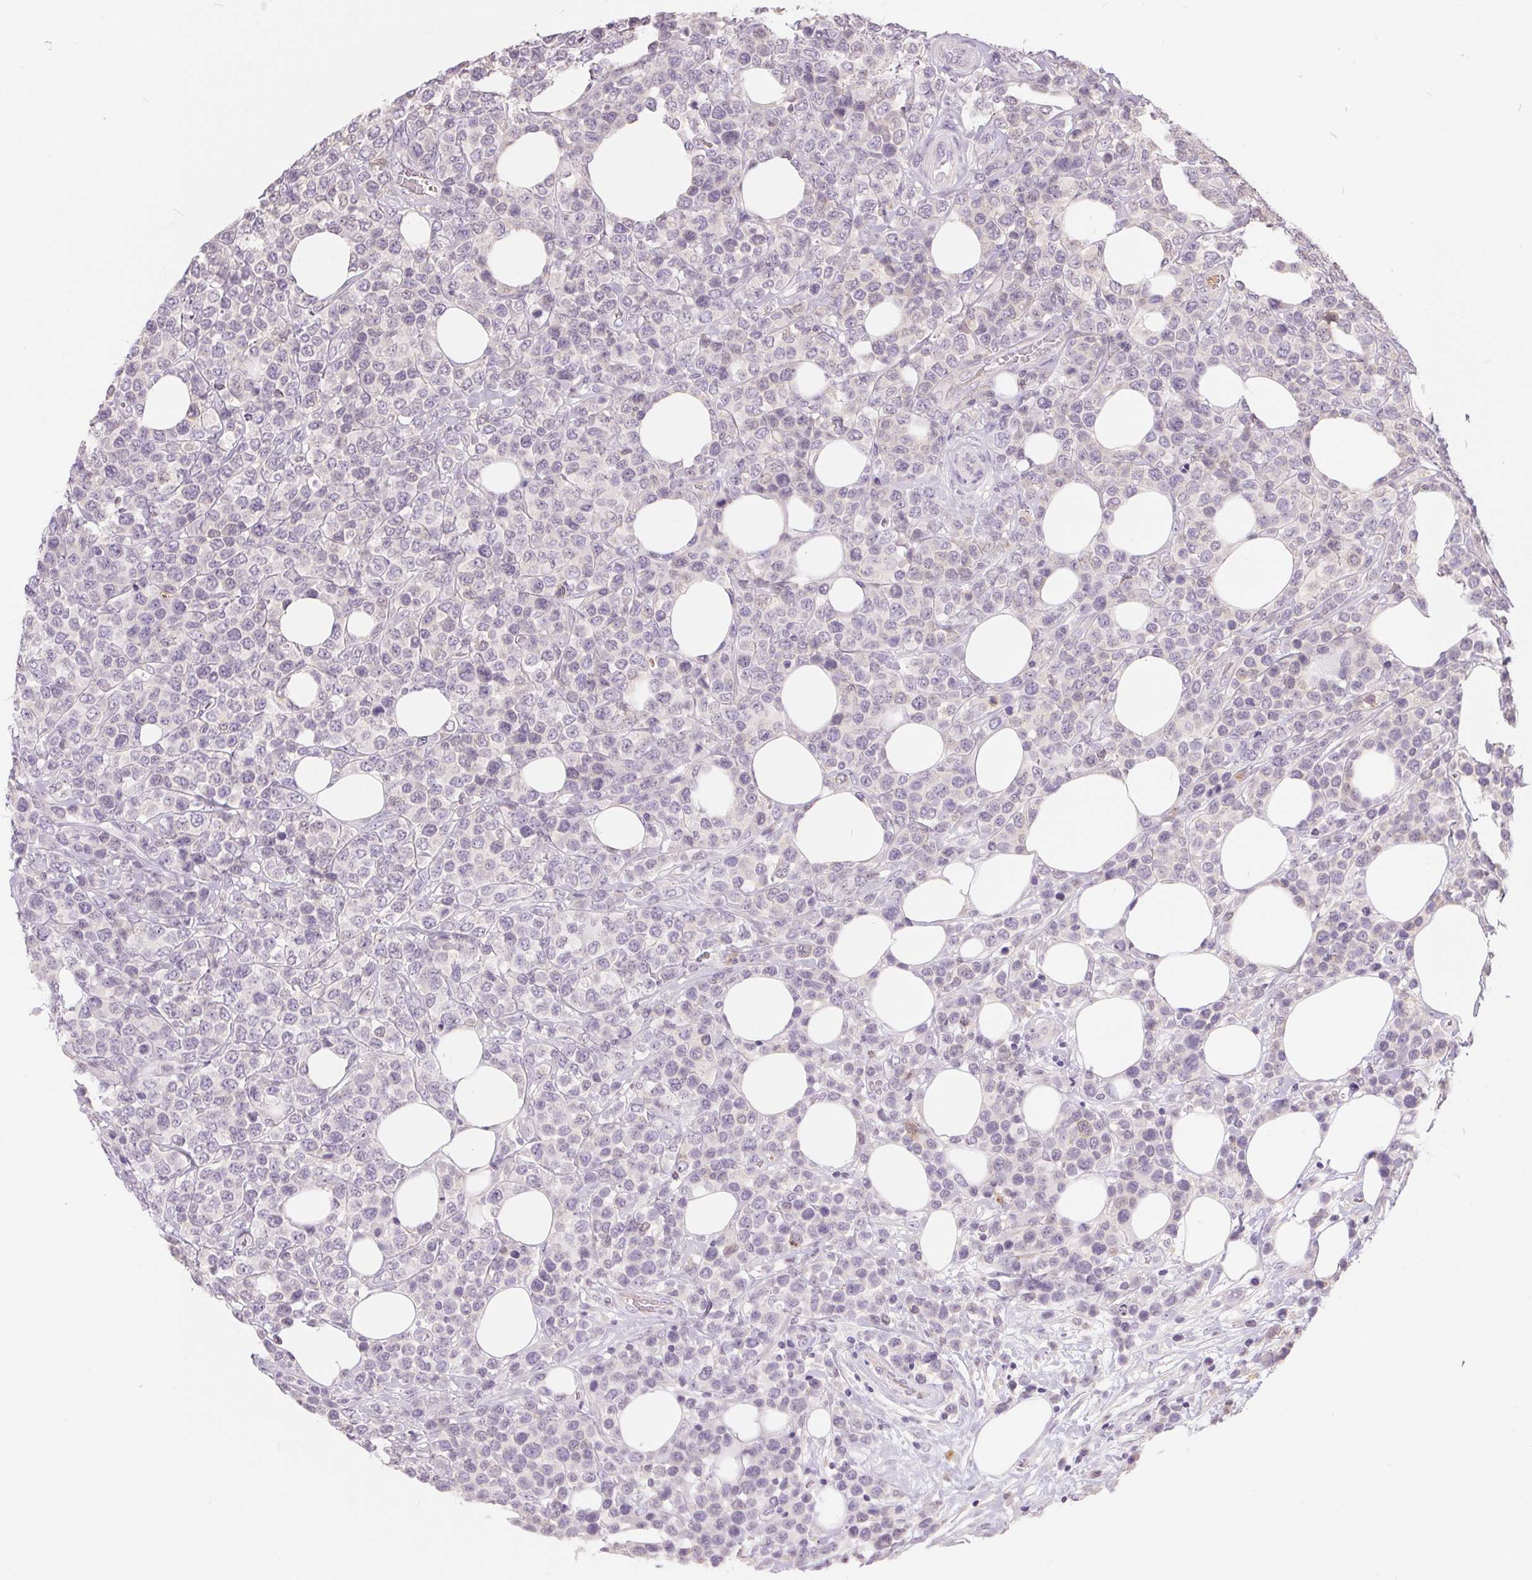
{"staining": {"intensity": "negative", "quantity": "none", "location": "none"}, "tissue": "lymphoma", "cell_type": "Tumor cells", "image_type": "cancer", "snomed": [{"axis": "morphology", "description": "Malignant lymphoma, non-Hodgkin's type, High grade"}, {"axis": "topography", "description": "Soft tissue"}], "caption": "High magnification brightfield microscopy of high-grade malignant lymphoma, non-Hodgkin's type stained with DAB (3,3'-diaminobenzidine) (brown) and counterstained with hematoxylin (blue): tumor cells show no significant positivity.", "gene": "SERPINB1", "patient": {"sex": "female", "age": 56}}